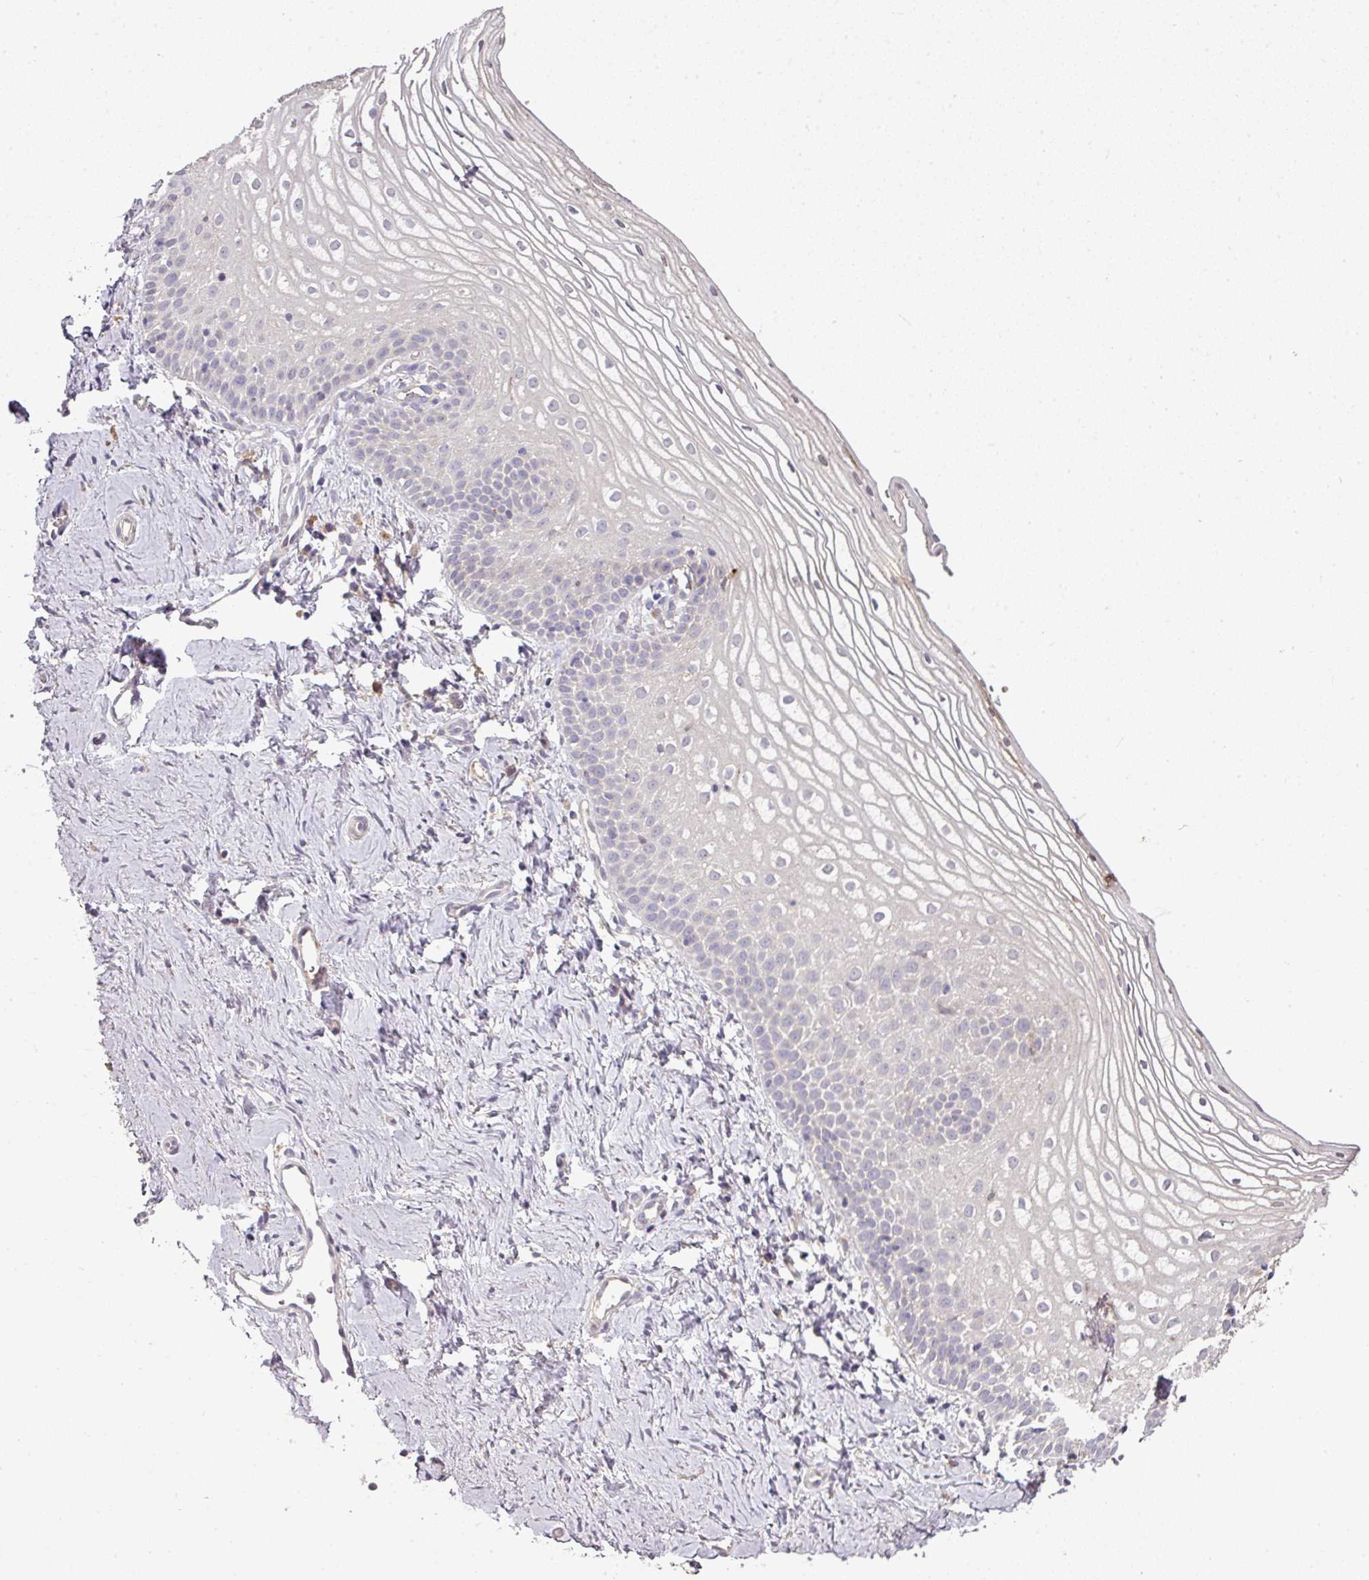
{"staining": {"intensity": "negative", "quantity": "none", "location": "none"}, "tissue": "vagina", "cell_type": "Squamous epithelial cells", "image_type": "normal", "snomed": [{"axis": "morphology", "description": "Normal tissue, NOS"}, {"axis": "topography", "description": "Vagina"}], "caption": "Immunohistochemistry (IHC) image of normal vagina: vagina stained with DAB displays no significant protein expression in squamous epithelial cells.", "gene": "SPCS3", "patient": {"sex": "female", "age": 56}}